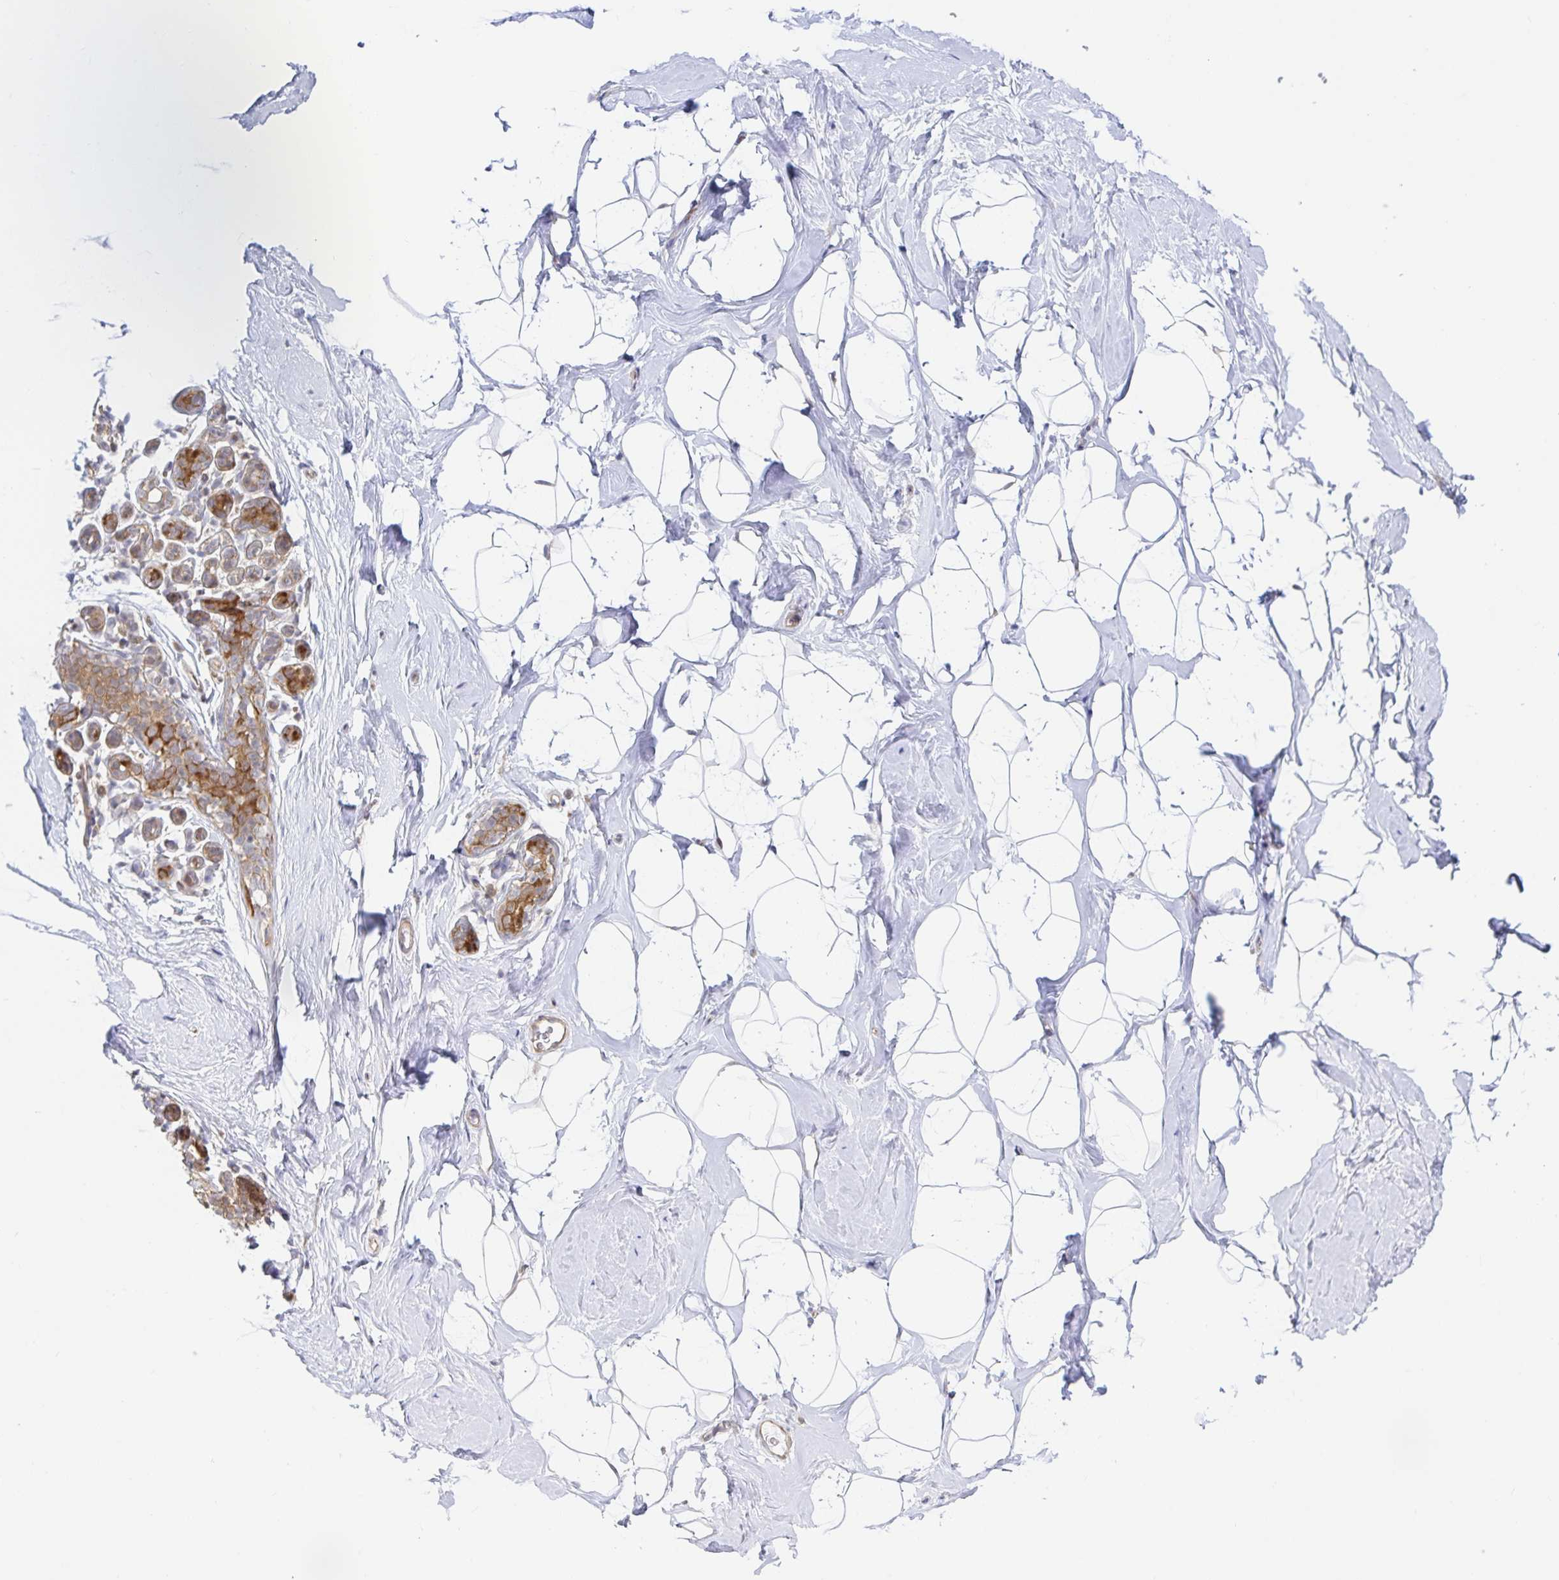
{"staining": {"intensity": "negative", "quantity": "none", "location": "none"}, "tissue": "breast", "cell_type": "Adipocytes", "image_type": "normal", "snomed": [{"axis": "morphology", "description": "Normal tissue, NOS"}, {"axis": "topography", "description": "Breast"}], "caption": "Immunohistochemical staining of unremarkable breast displays no significant expression in adipocytes.", "gene": "LARP1", "patient": {"sex": "female", "age": 32}}